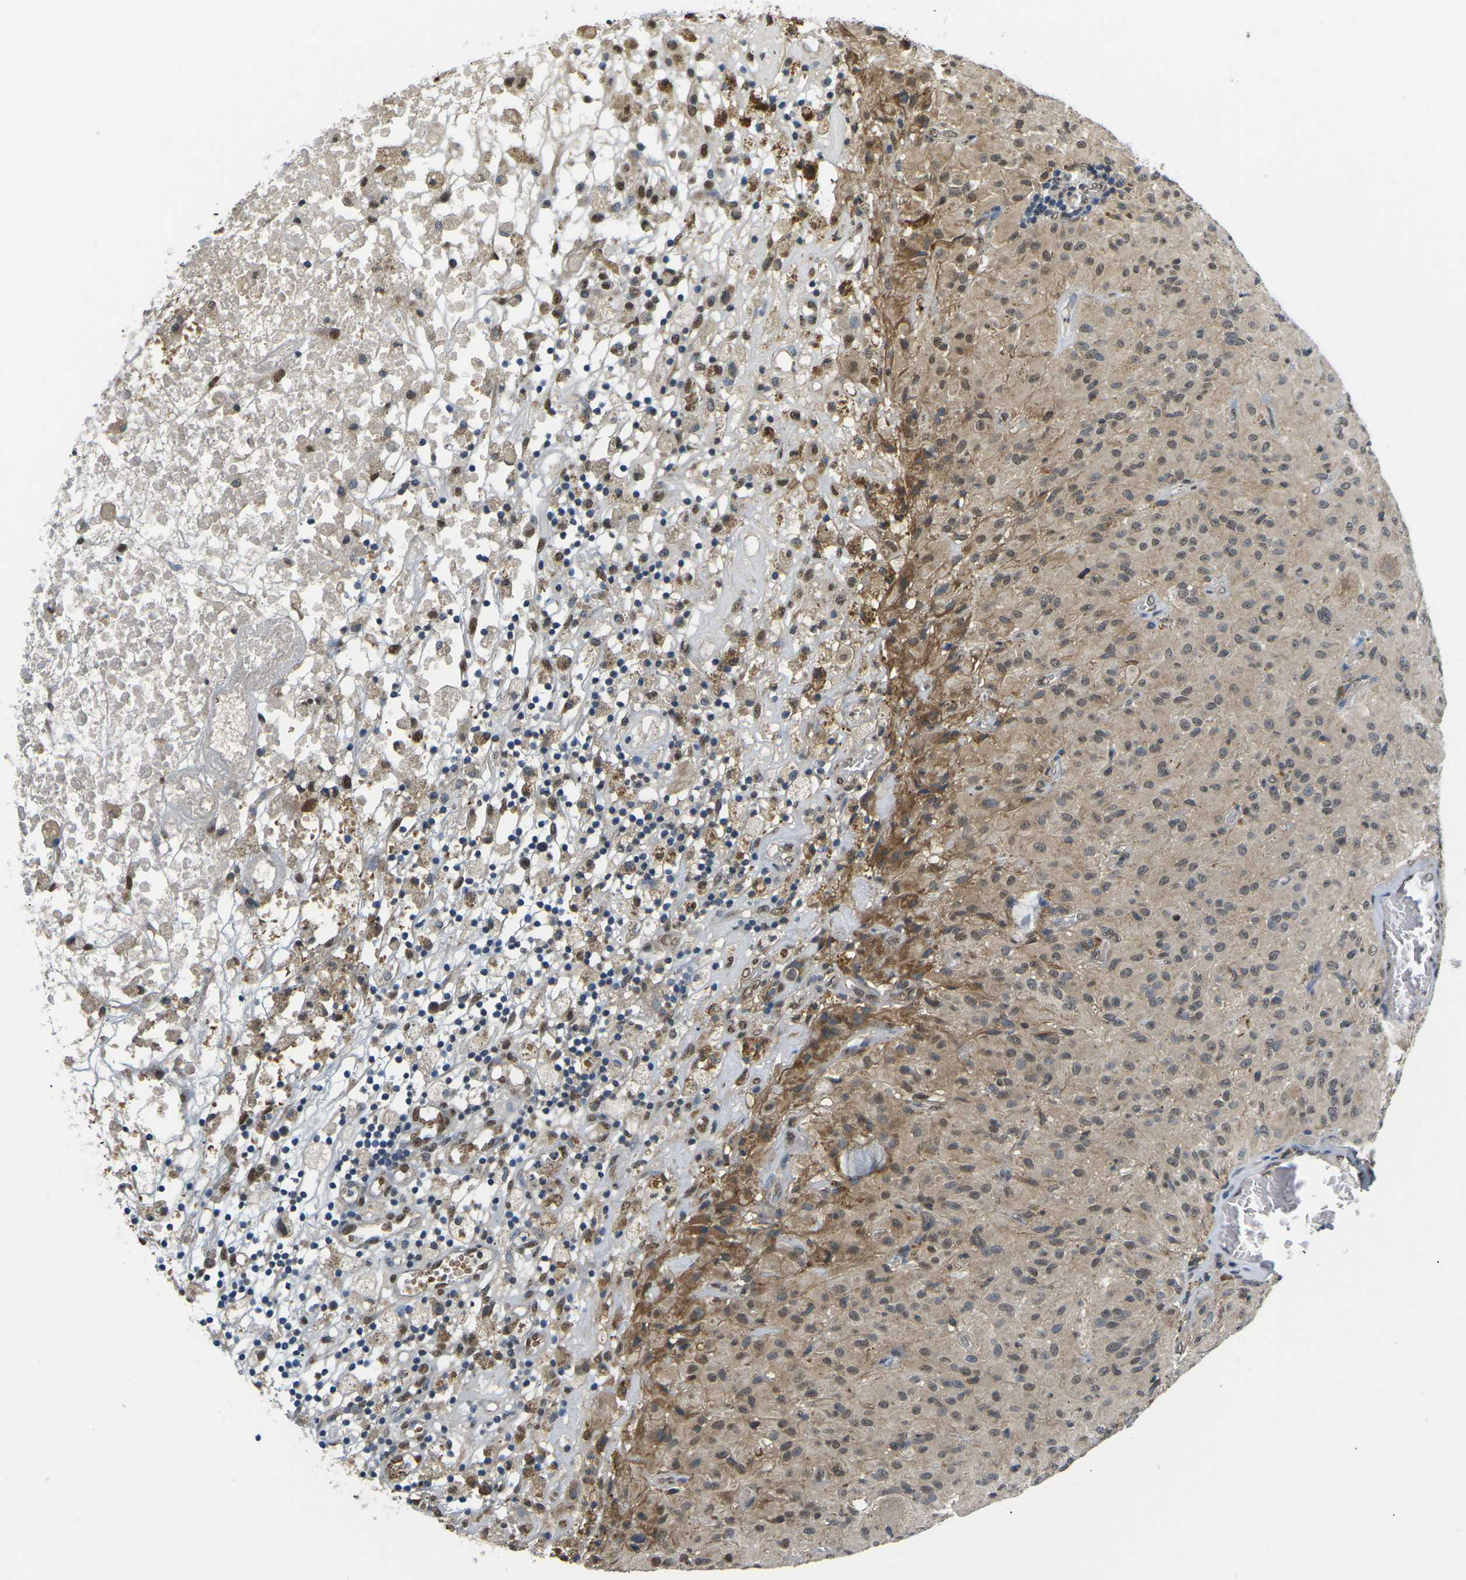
{"staining": {"intensity": "weak", "quantity": ">75%", "location": "cytoplasmic/membranous,nuclear"}, "tissue": "glioma", "cell_type": "Tumor cells", "image_type": "cancer", "snomed": [{"axis": "morphology", "description": "Glioma, malignant, High grade"}, {"axis": "topography", "description": "Brain"}], "caption": "A photomicrograph of high-grade glioma (malignant) stained for a protein displays weak cytoplasmic/membranous and nuclear brown staining in tumor cells. The staining was performed using DAB (3,3'-diaminobenzidine) to visualize the protein expression in brown, while the nuclei were stained in blue with hematoxylin (Magnification: 20x).", "gene": "ERBB4", "patient": {"sex": "female", "age": 59}}